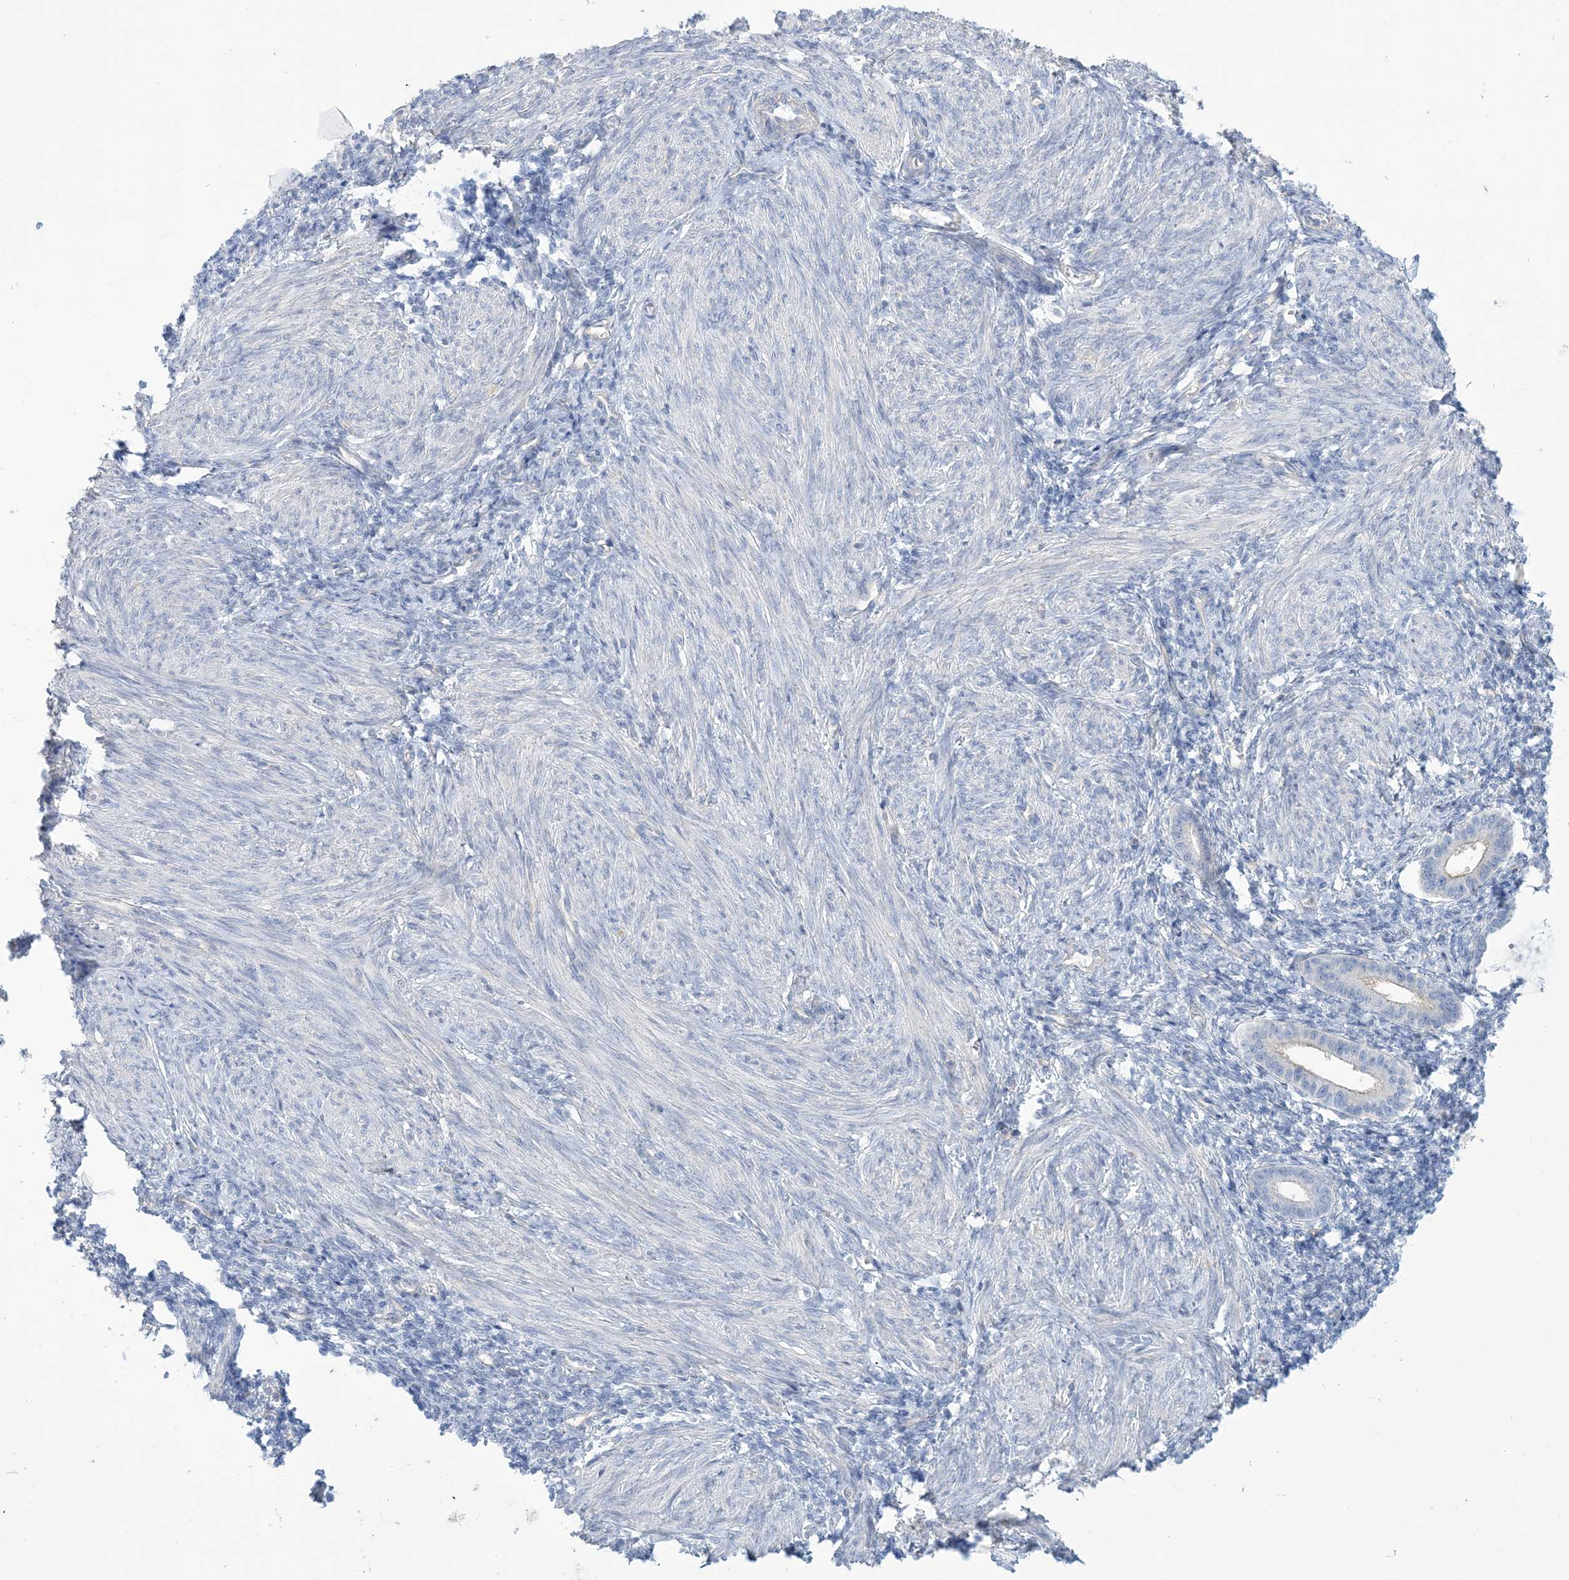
{"staining": {"intensity": "negative", "quantity": "none", "location": "none"}, "tissue": "endometrium", "cell_type": "Cells in endometrial stroma", "image_type": "normal", "snomed": [{"axis": "morphology", "description": "Normal tissue, NOS"}, {"axis": "topography", "description": "Endometrium"}], "caption": "Benign endometrium was stained to show a protein in brown. There is no significant expression in cells in endometrial stroma. (Brightfield microscopy of DAB IHC at high magnification).", "gene": "MTHFD2L", "patient": {"sex": "female", "age": 77}}